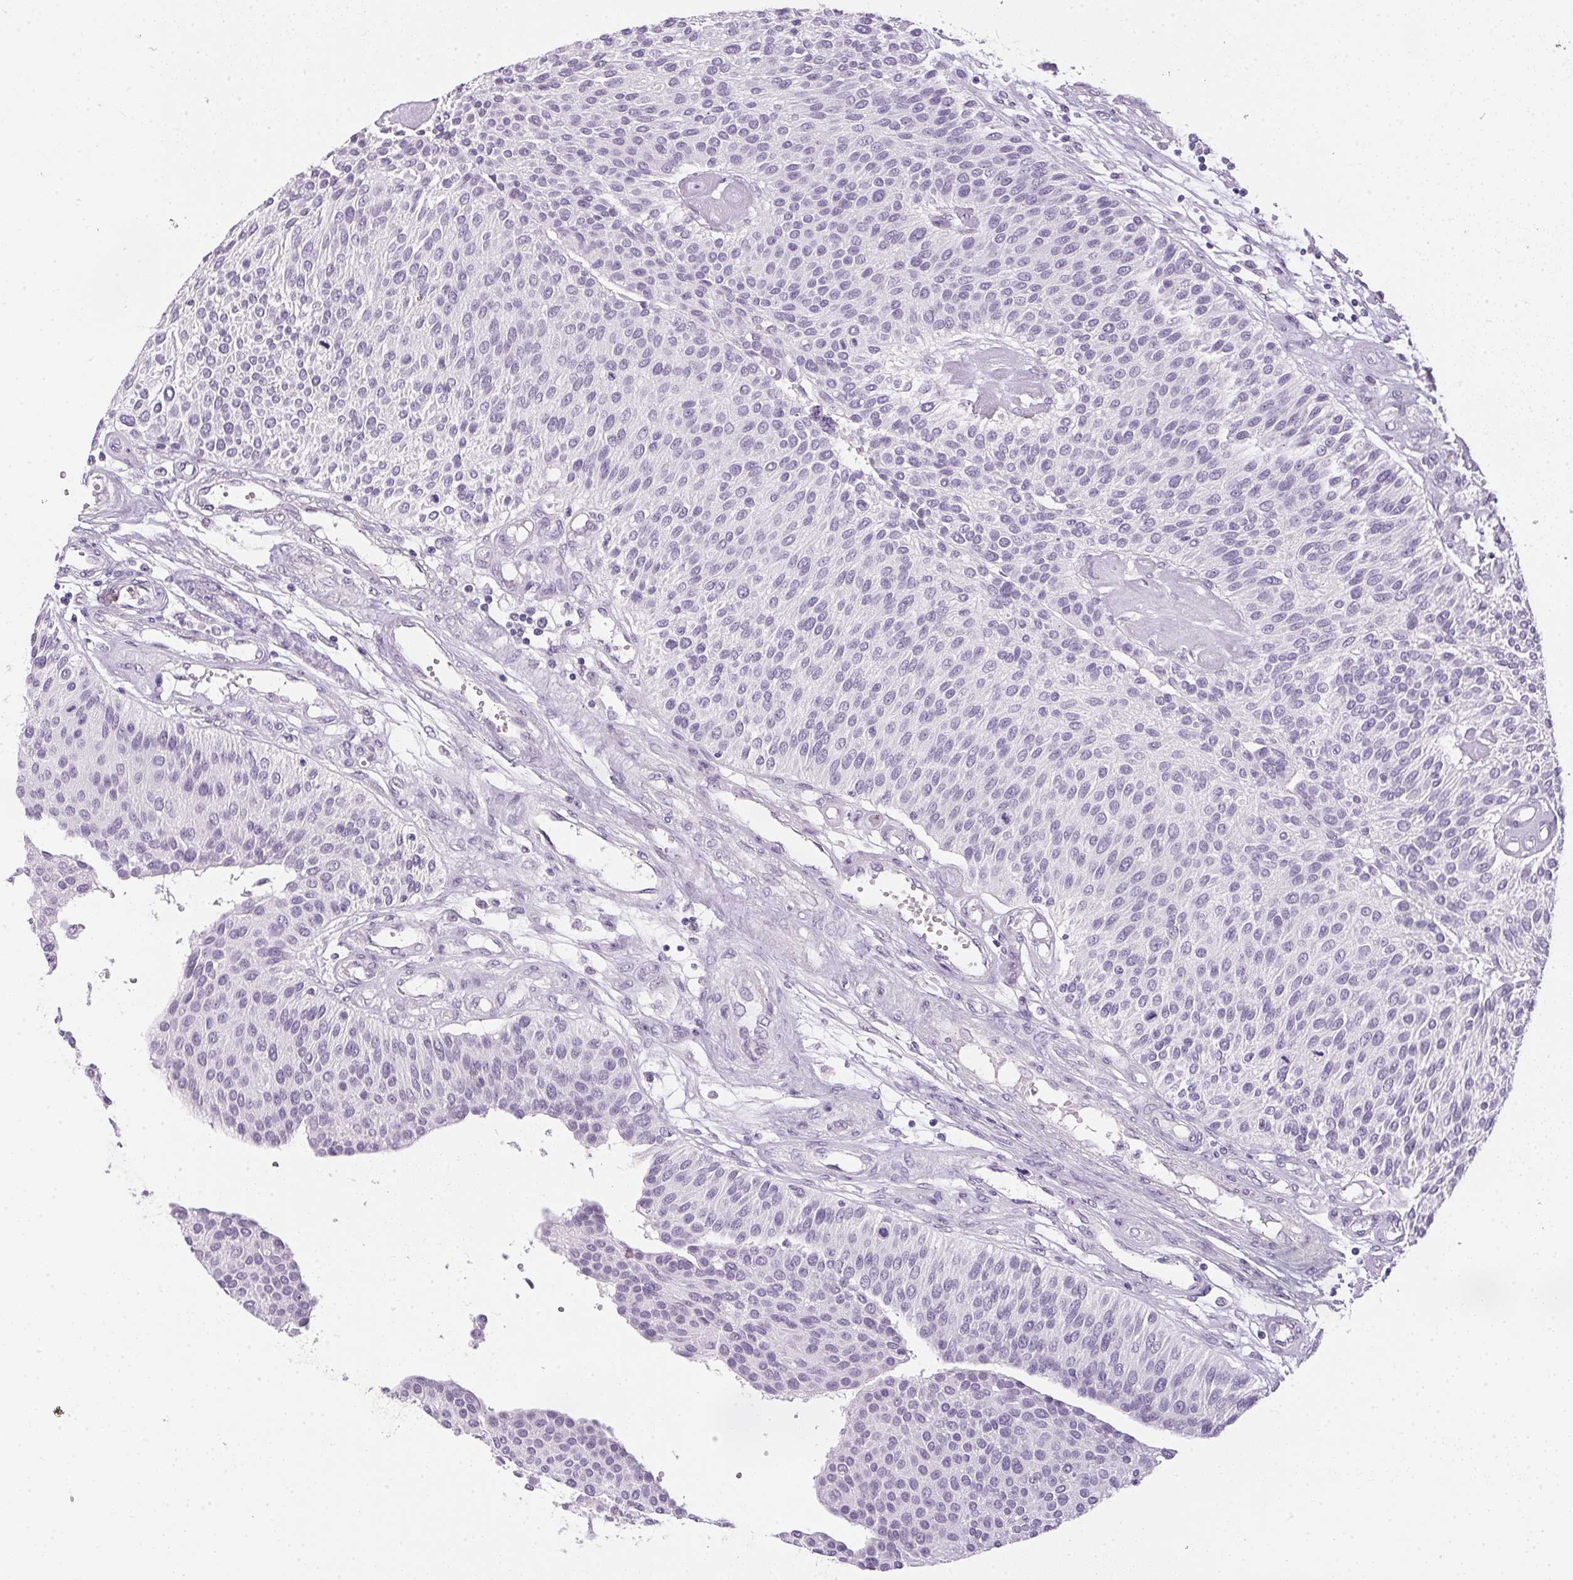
{"staining": {"intensity": "negative", "quantity": "none", "location": "none"}, "tissue": "urothelial cancer", "cell_type": "Tumor cells", "image_type": "cancer", "snomed": [{"axis": "morphology", "description": "Urothelial carcinoma, NOS"}, {"axis": "topography", "description": "Urinary bladder"}], "caption": "This is a photomicrograph of immunohistochemistry staining of transitional cell carcinoma, which shows no expression in tumor cells. (DAB (3,3'-diaminobenzidine) immunohistochemistry, high magnification).", "gene": "GBP6", "patient": {"sex": "male", "age": 55}}